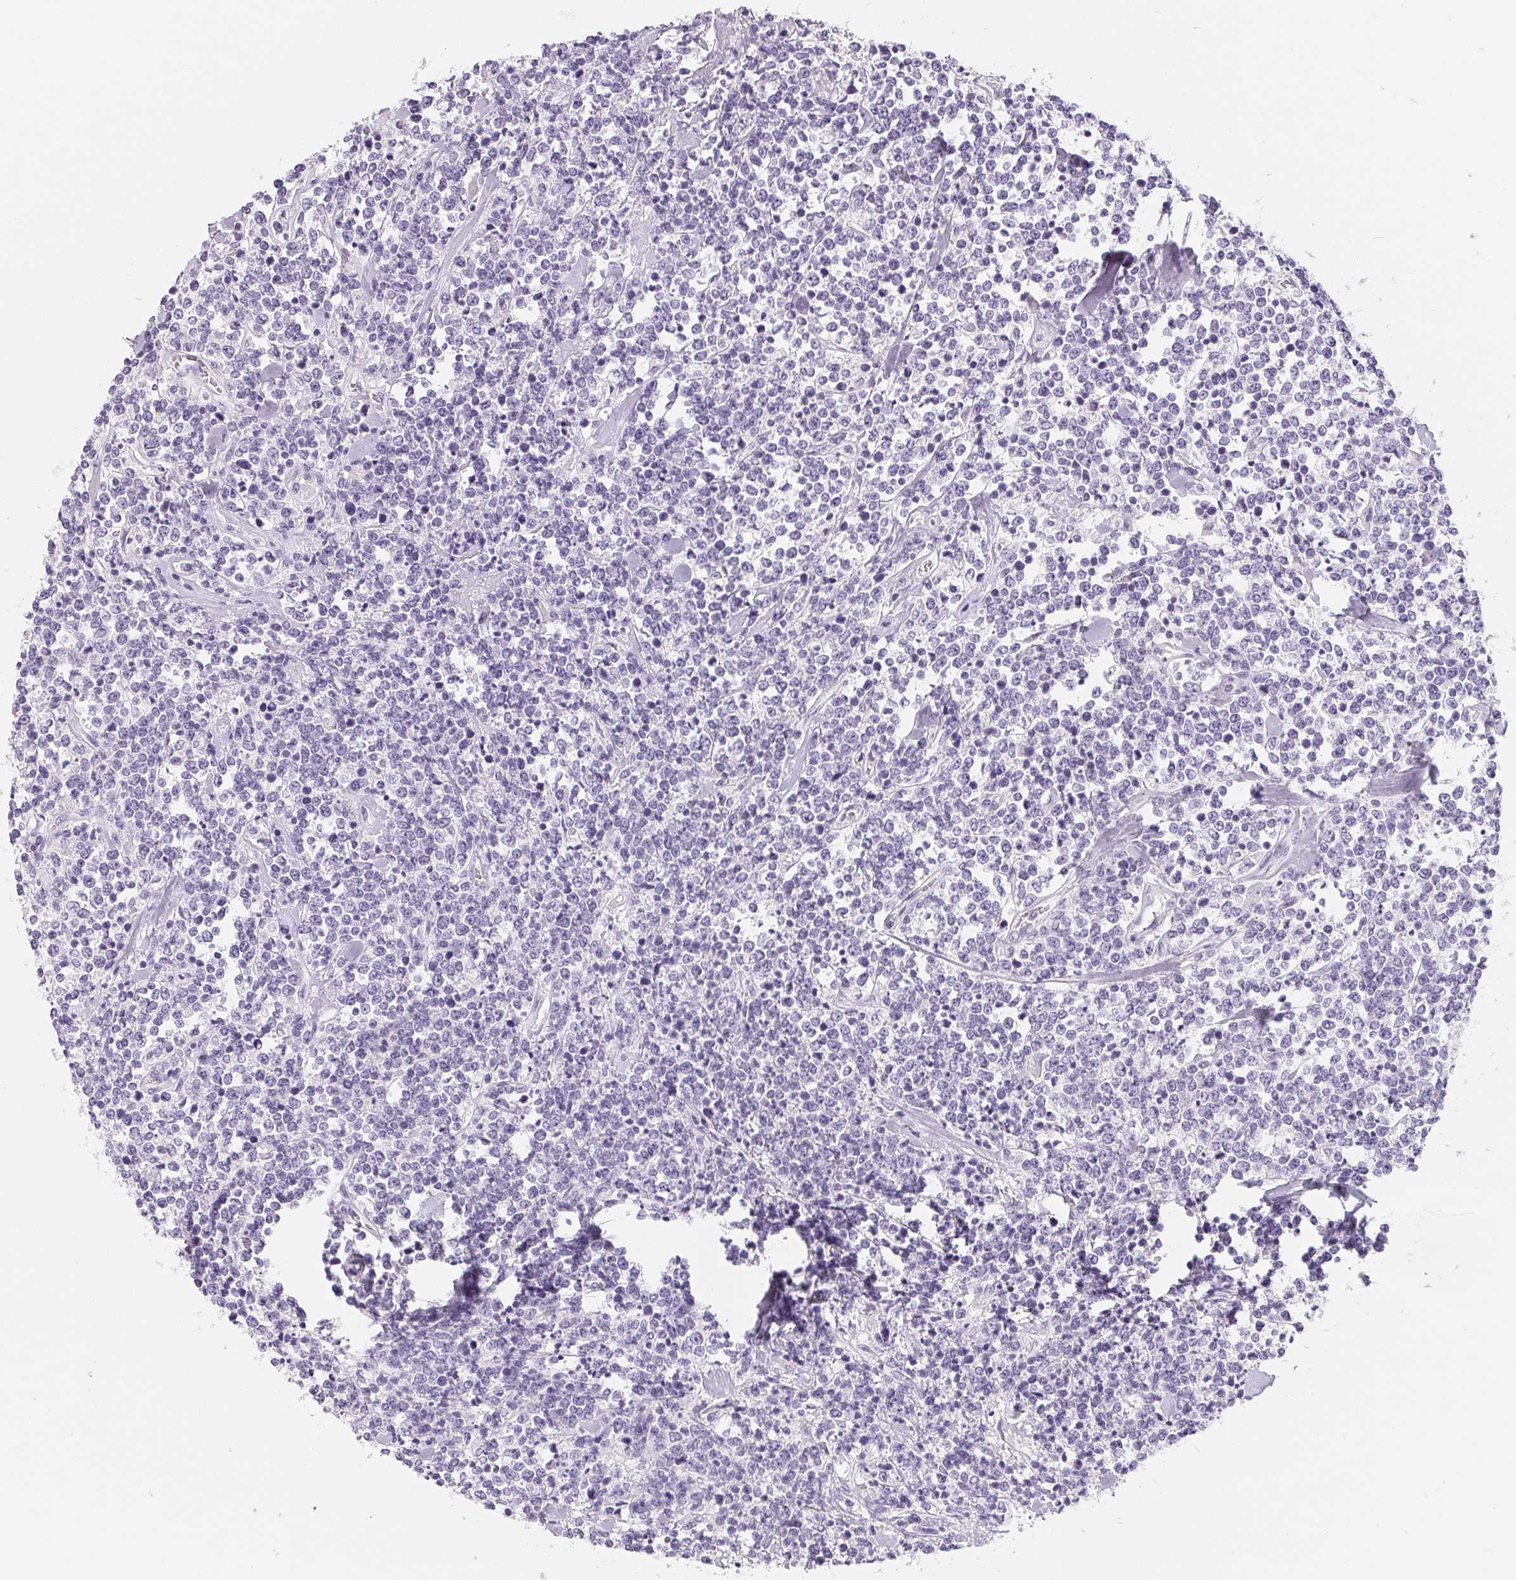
{"staining": {"intensity": "negative", "quantity": "none", "location": "none"}, "tissue": "lymphoma", "cell_type": "Tumor cells", "image_type": "cancer", "snomed": [{"axis": "morphology", "description": "Malignant lymphoma, non-Hodgkin's type, High grade"}, {"axis": "topography", "description": "Colon"}], "caption": "Image shows no protein staining in tumor cells of lymphoma tissue. (DAB (3,3'-diaminobenzidine) IHC with hematoxylin counter stain).", "gene": "SPACA5B", "patient": {"sex": "male", "age": 82}}